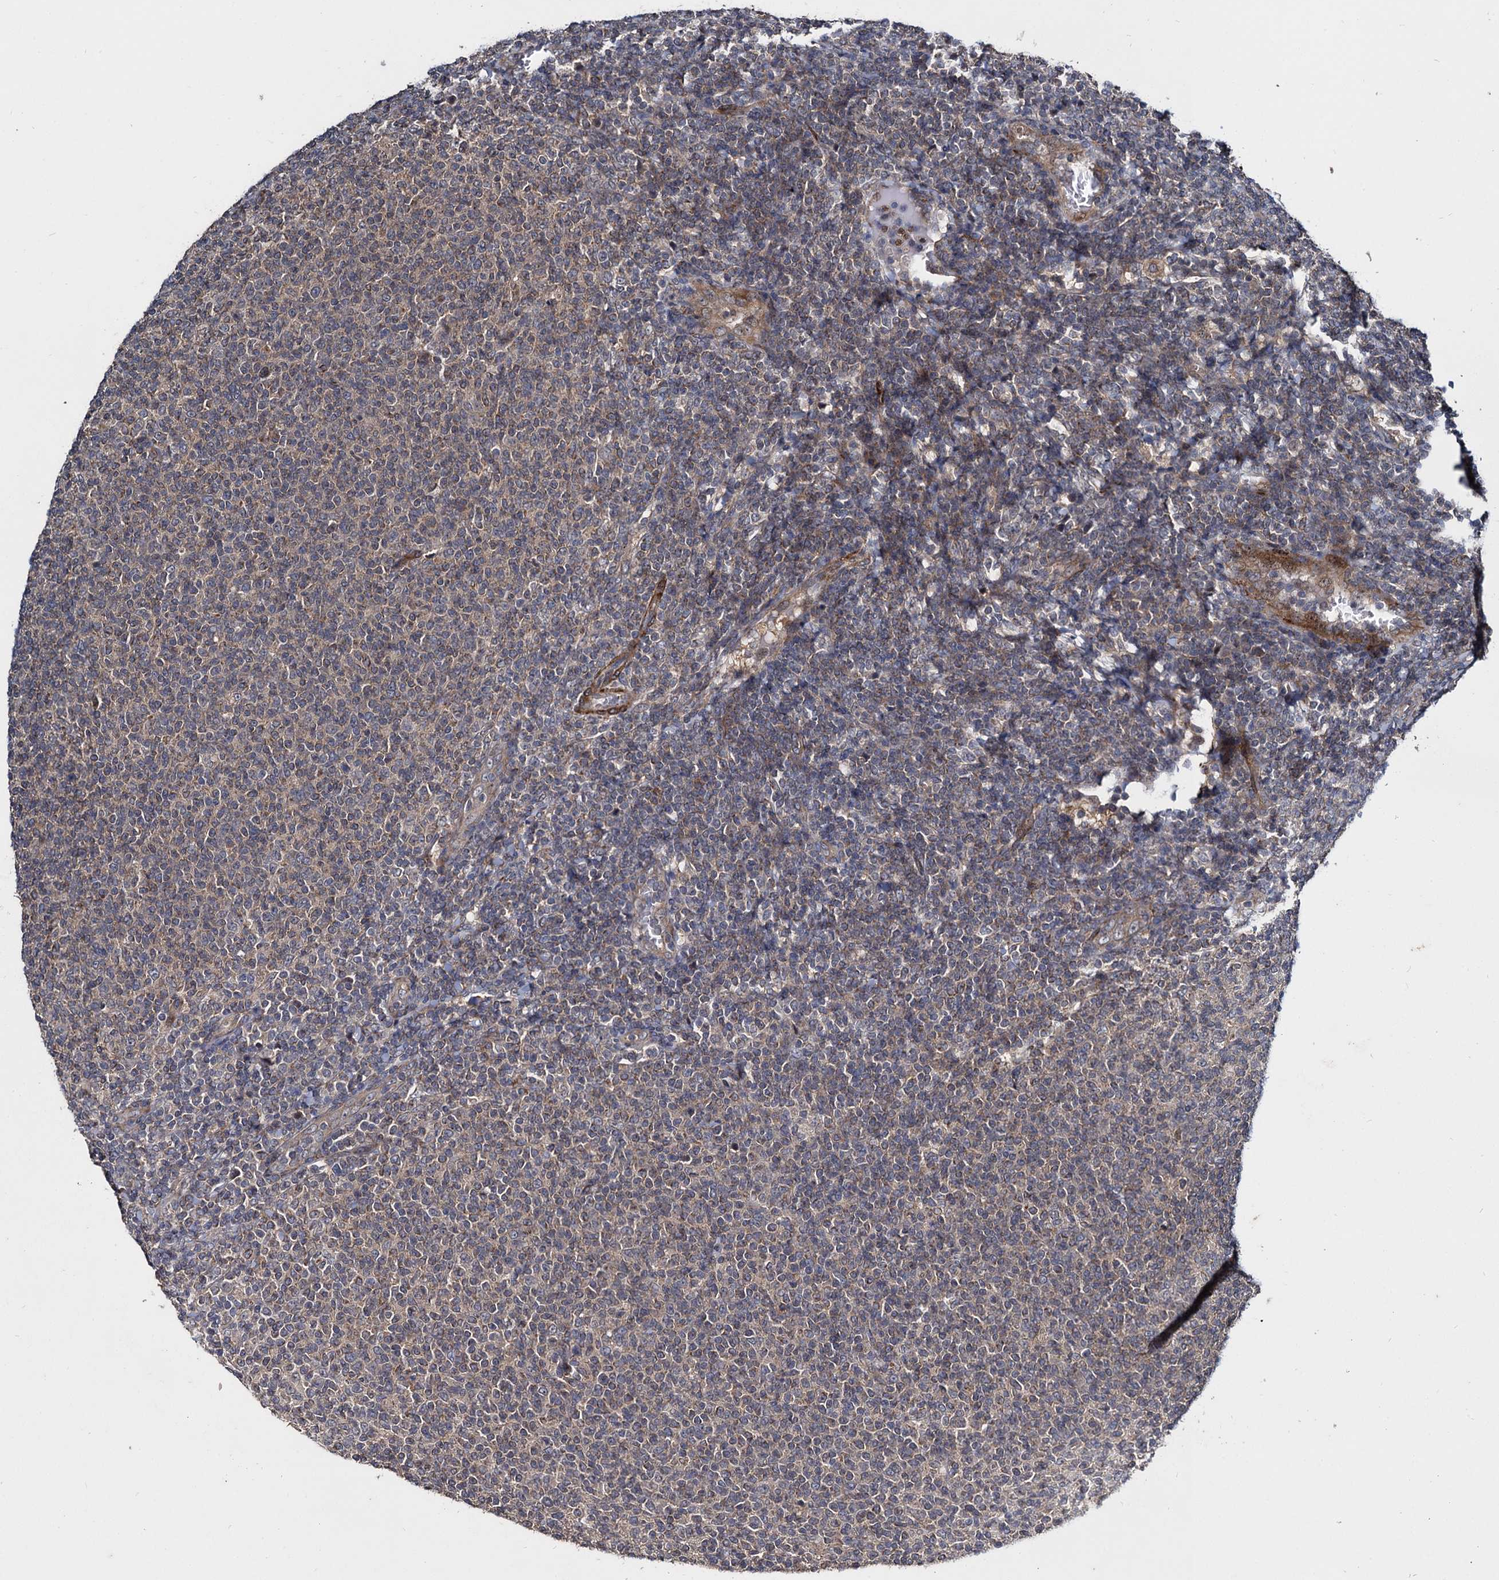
{"staining": {"intensity": "weak", "quantity": "25%-75%", "location": "cytoplasmic/membranous"}, "tissue": "lymphoma", "cell_type": "Tumor cells", "image_type": "cancer", "snomed": [{"axis": "morphology", "description": "Malignant lymphoma, non-Hodgkin's type, Low grade"}, {"axis": "topography", "description": "Lymph node"}], "caption": "DAB (3,3'-diaminobenzidine) immunohistochemical staining of human low-grade malignant lymphoma, non-Hodgkin's type exhibits weak cytoplasmic/membranous protein staining in about 25%-75% of tumor cells.", "gene": "ARHGAP42", "patient": {"sex": "male", "age": 66}}